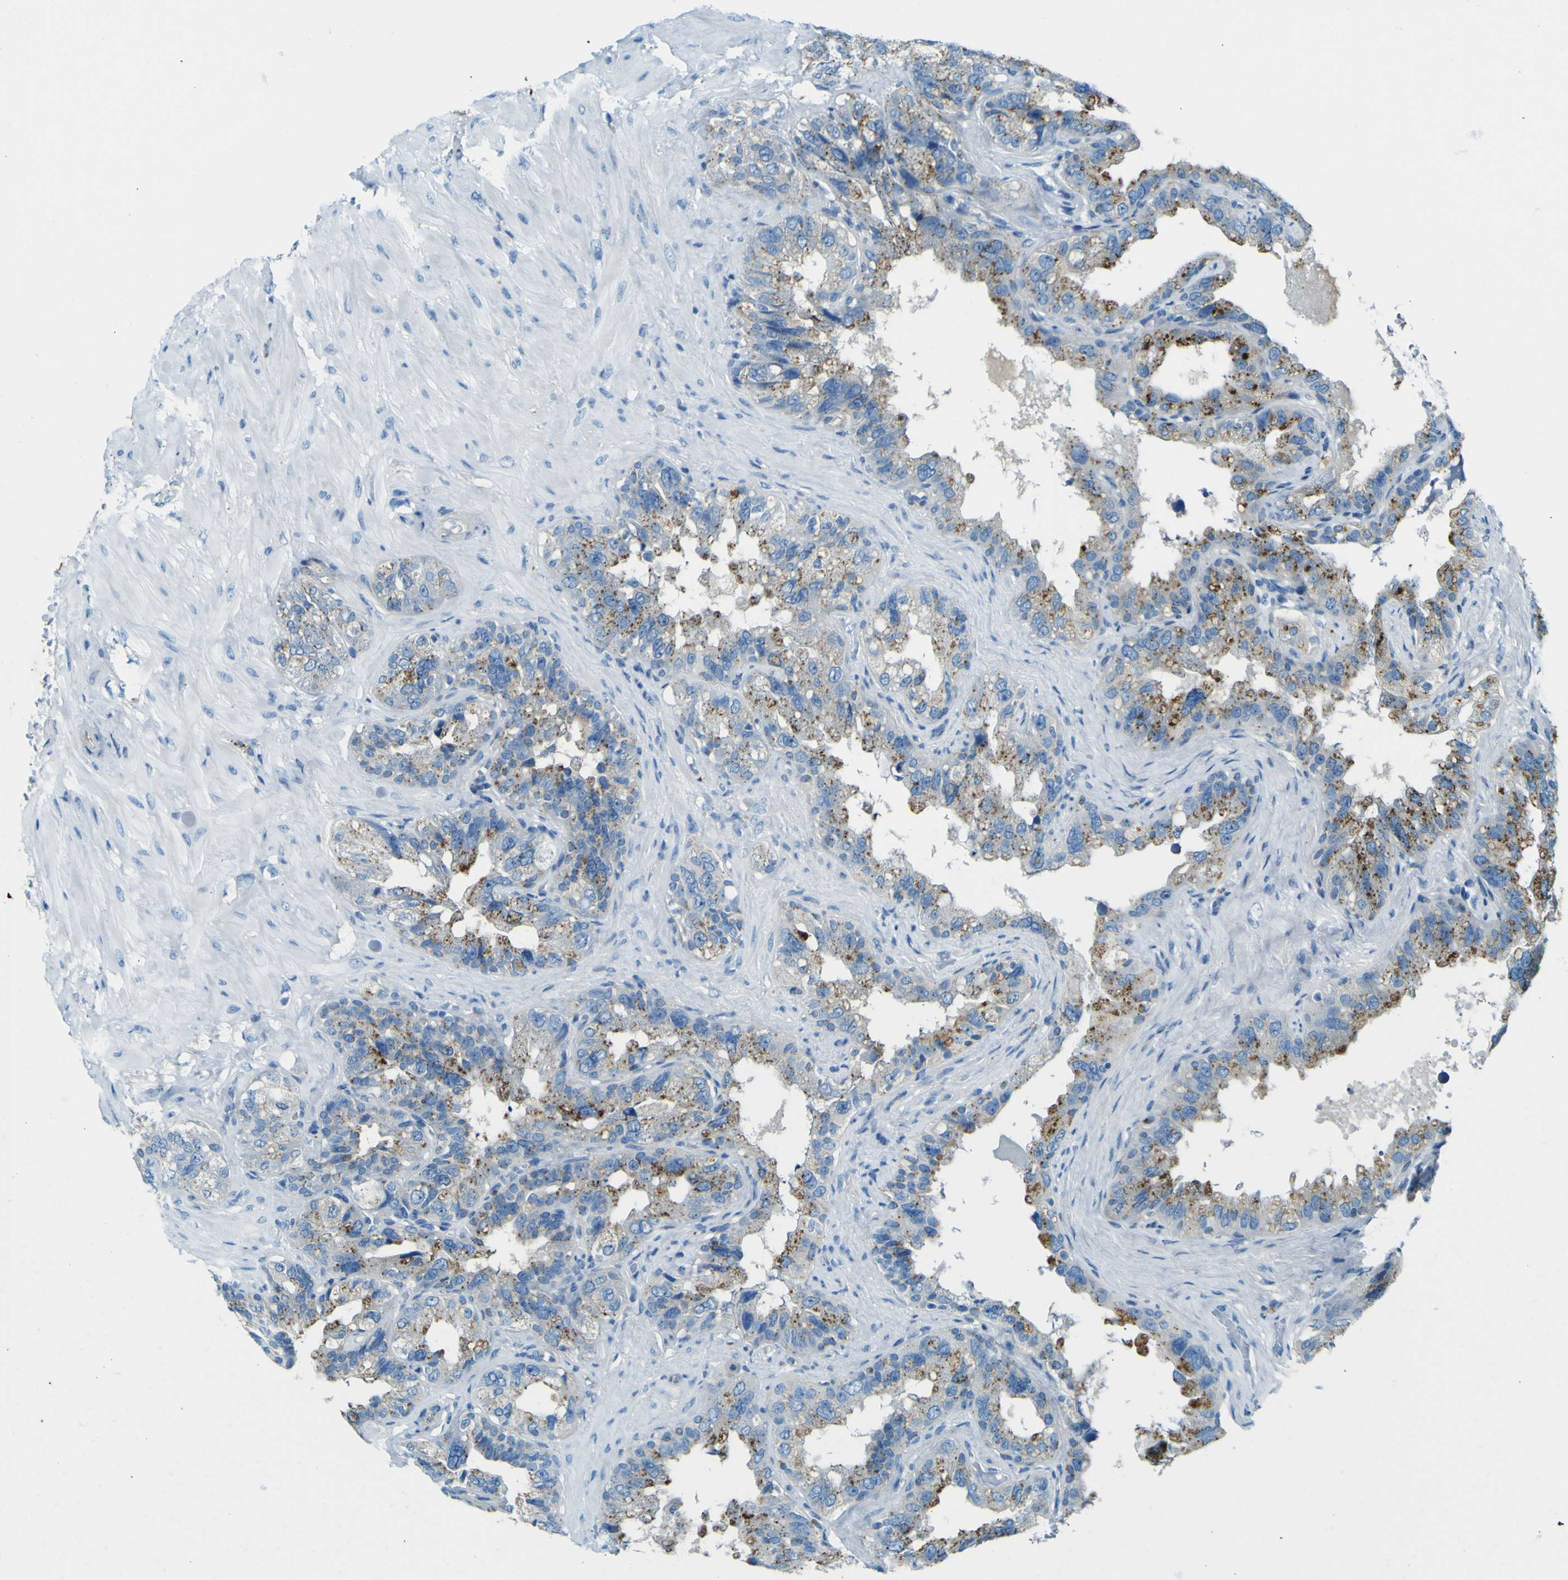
{"staining": {"intensity": "moderate", "quantity": "25%-75%", "location": "cytoplasmic/membranous"}, "tissue": "seminal vesicle", "cell_type": "Glandular cells", "image_type": "normal", "snomed": [{"axis": "morphology", "description": "Normal tissue, NOS"}, {"axis": "topography", "description": "Seminal veicle"}], "caption": "High-magnification brightfield microscopy of benign seminal vesicle stained with DAB (3,3'-diaminobenzidine) (brown) and counterstained with hematoxylin (blue). glandular cells exhibit moderate cytoplasmic/membranous positivity is present in approximately25%-75% of cells.", "gene": "PDE9A", "patient": {"sex": "male", "age": 68}}